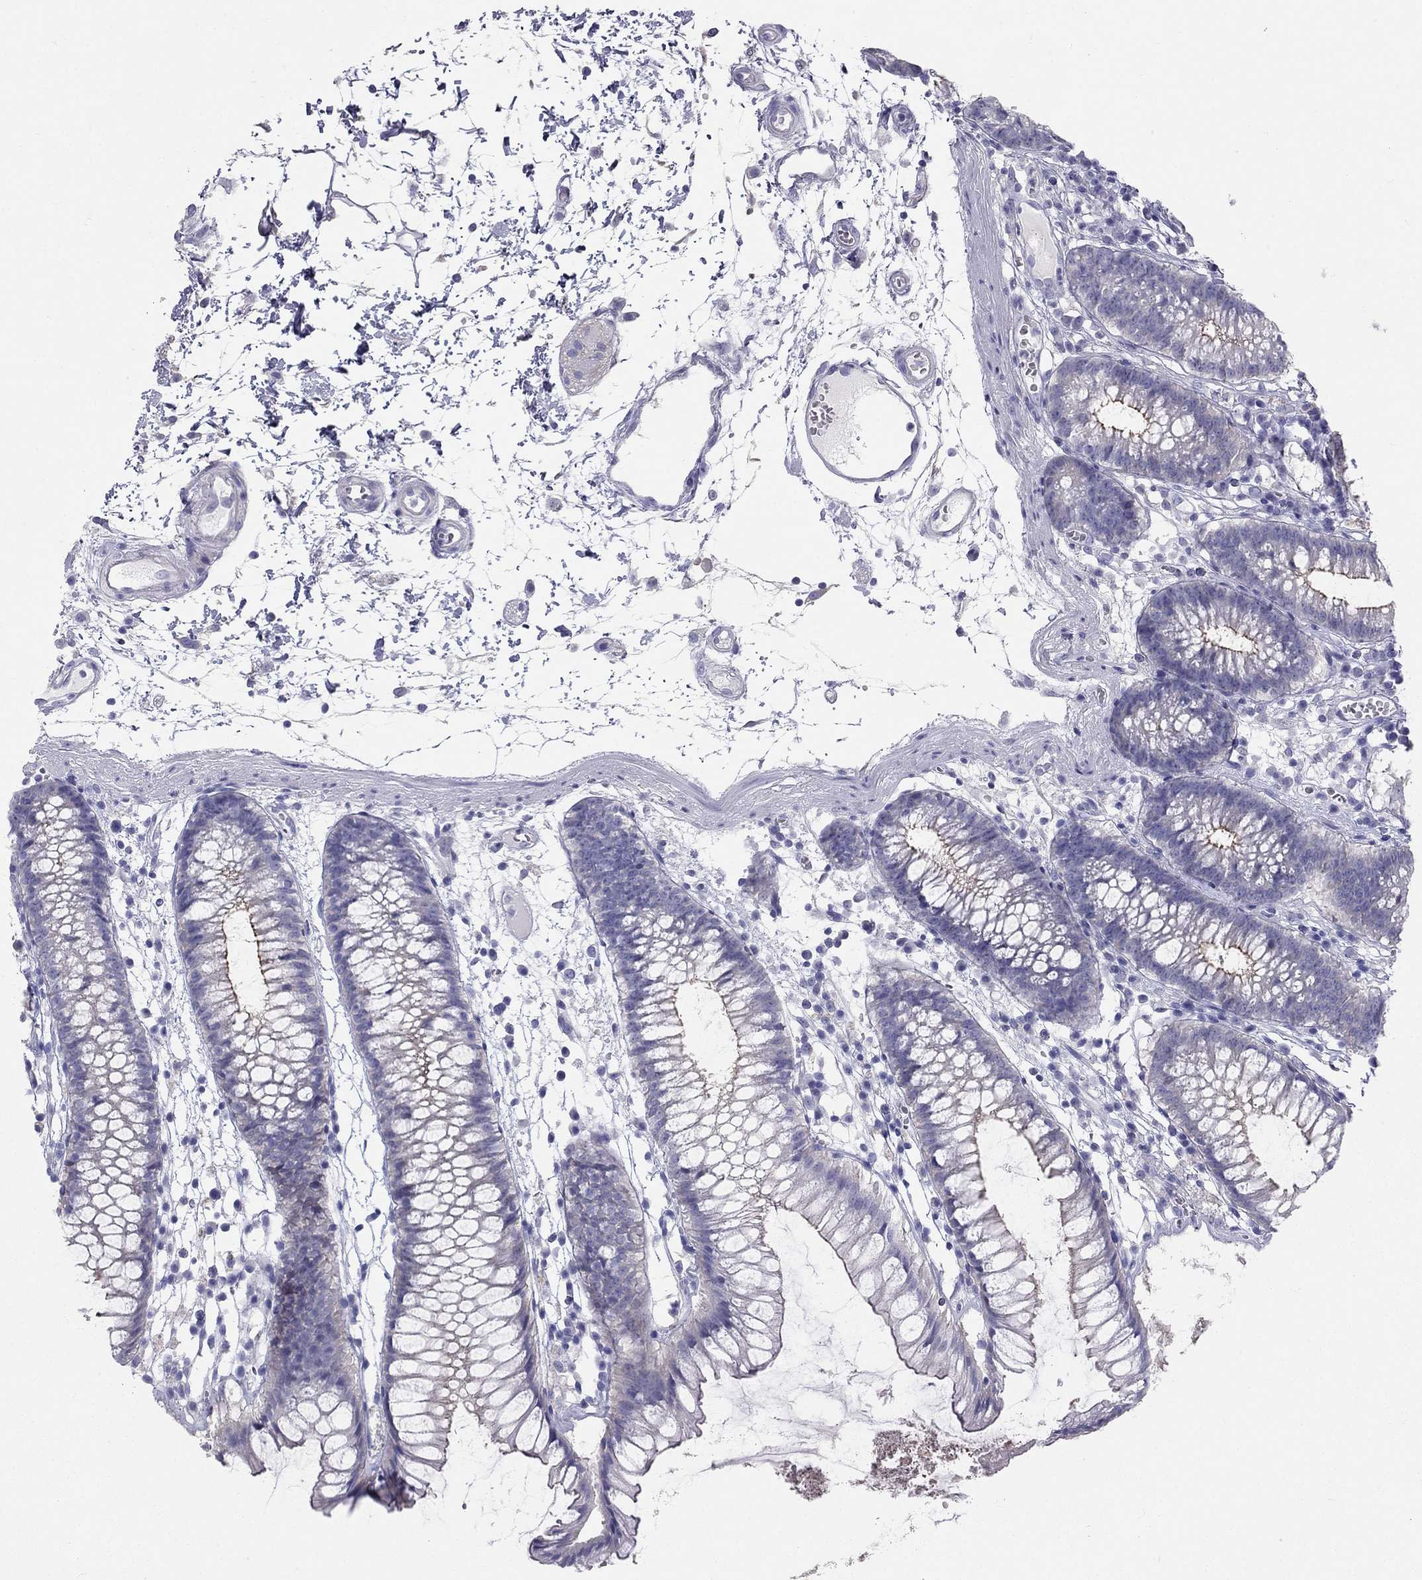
{"staining": {"intensity": "negative", "quantity": "none", "location": "none"}, "tissue": "colon", "cell_type": "Endothelial cells", "image_type": "normal", "snomed": [{"axis": "morphology", "description": "Normal tissue, NOS"}, {"axis": "morphology", "description": "Adenocarcinoma, NOS"}, {"axis": "topography", "description": "Colon"}], "caption": "This is a image of immunohistochemistry (IHC) staining of normal colon, which shows no positivity in endothelial cells.", "gene": "RFLNA", "patient": {"sex": "male", "age": 65}}